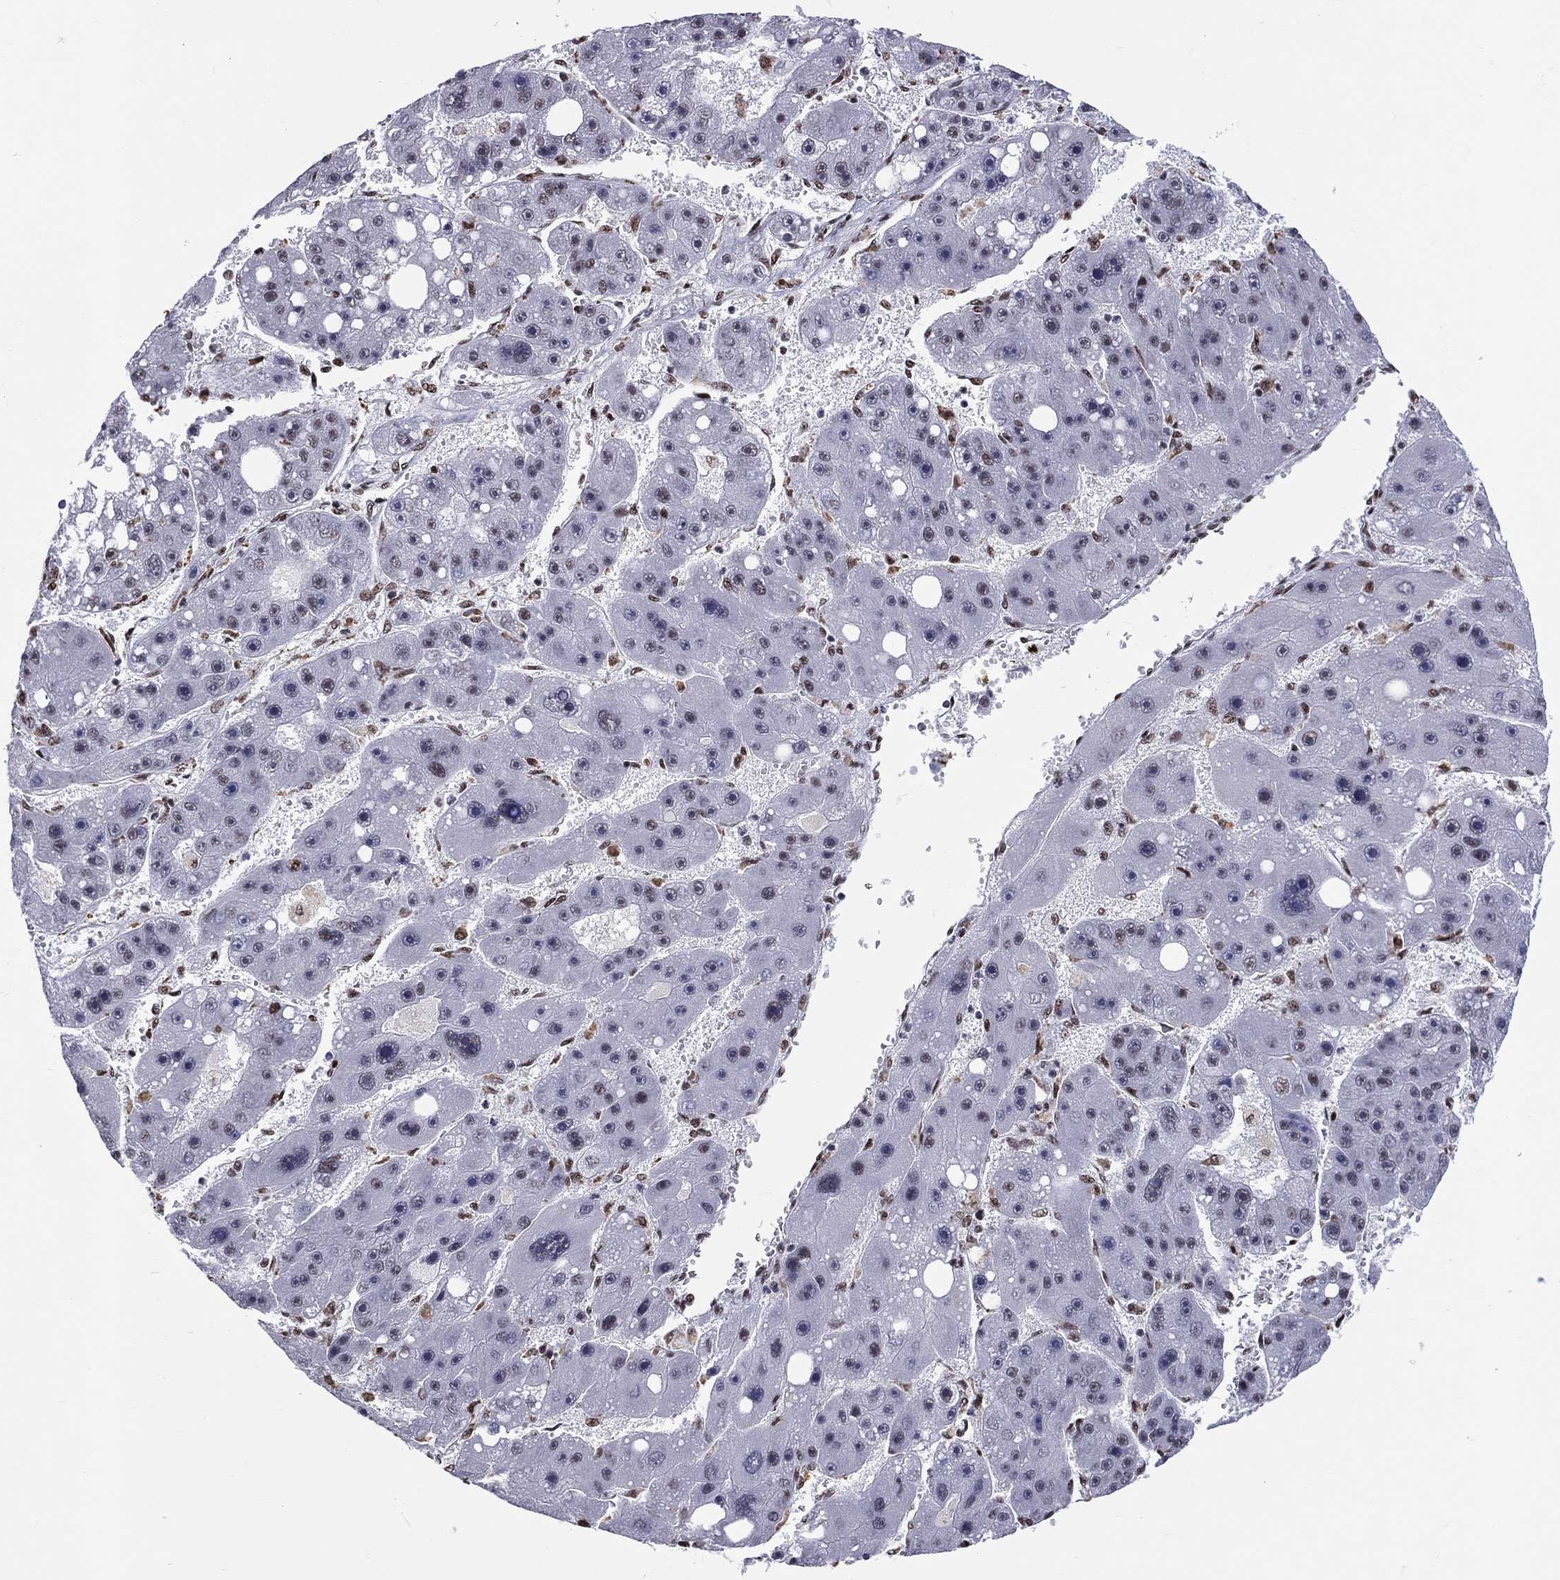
{"staining": {"intensity": "negative", "quantity": "none", "location": "none"}, "tissue": "liver cancer", "cell_type": "Tumor cells", "image_type": "cancer", "snomed": [{"axis": "morphology", "description": "Carcinoma, Hepatocellular, NOS"}, {"axis": "topography", "description": "Liver"}], "caption": "High power microscopy micrograph of an immunohistochemistry micrograph of liver hepatocellular carcinoma, revealing no significant staining in tumor cells. The staining was performed using DAB (3,3'-diaminobenzidine) to visualize the protein expression in brown, while the nuclei were stained in blue with hematoxylin (Magnification: 20x).", "gene": "ZNF7", "patient": {"sex": "female", "age": 61}}